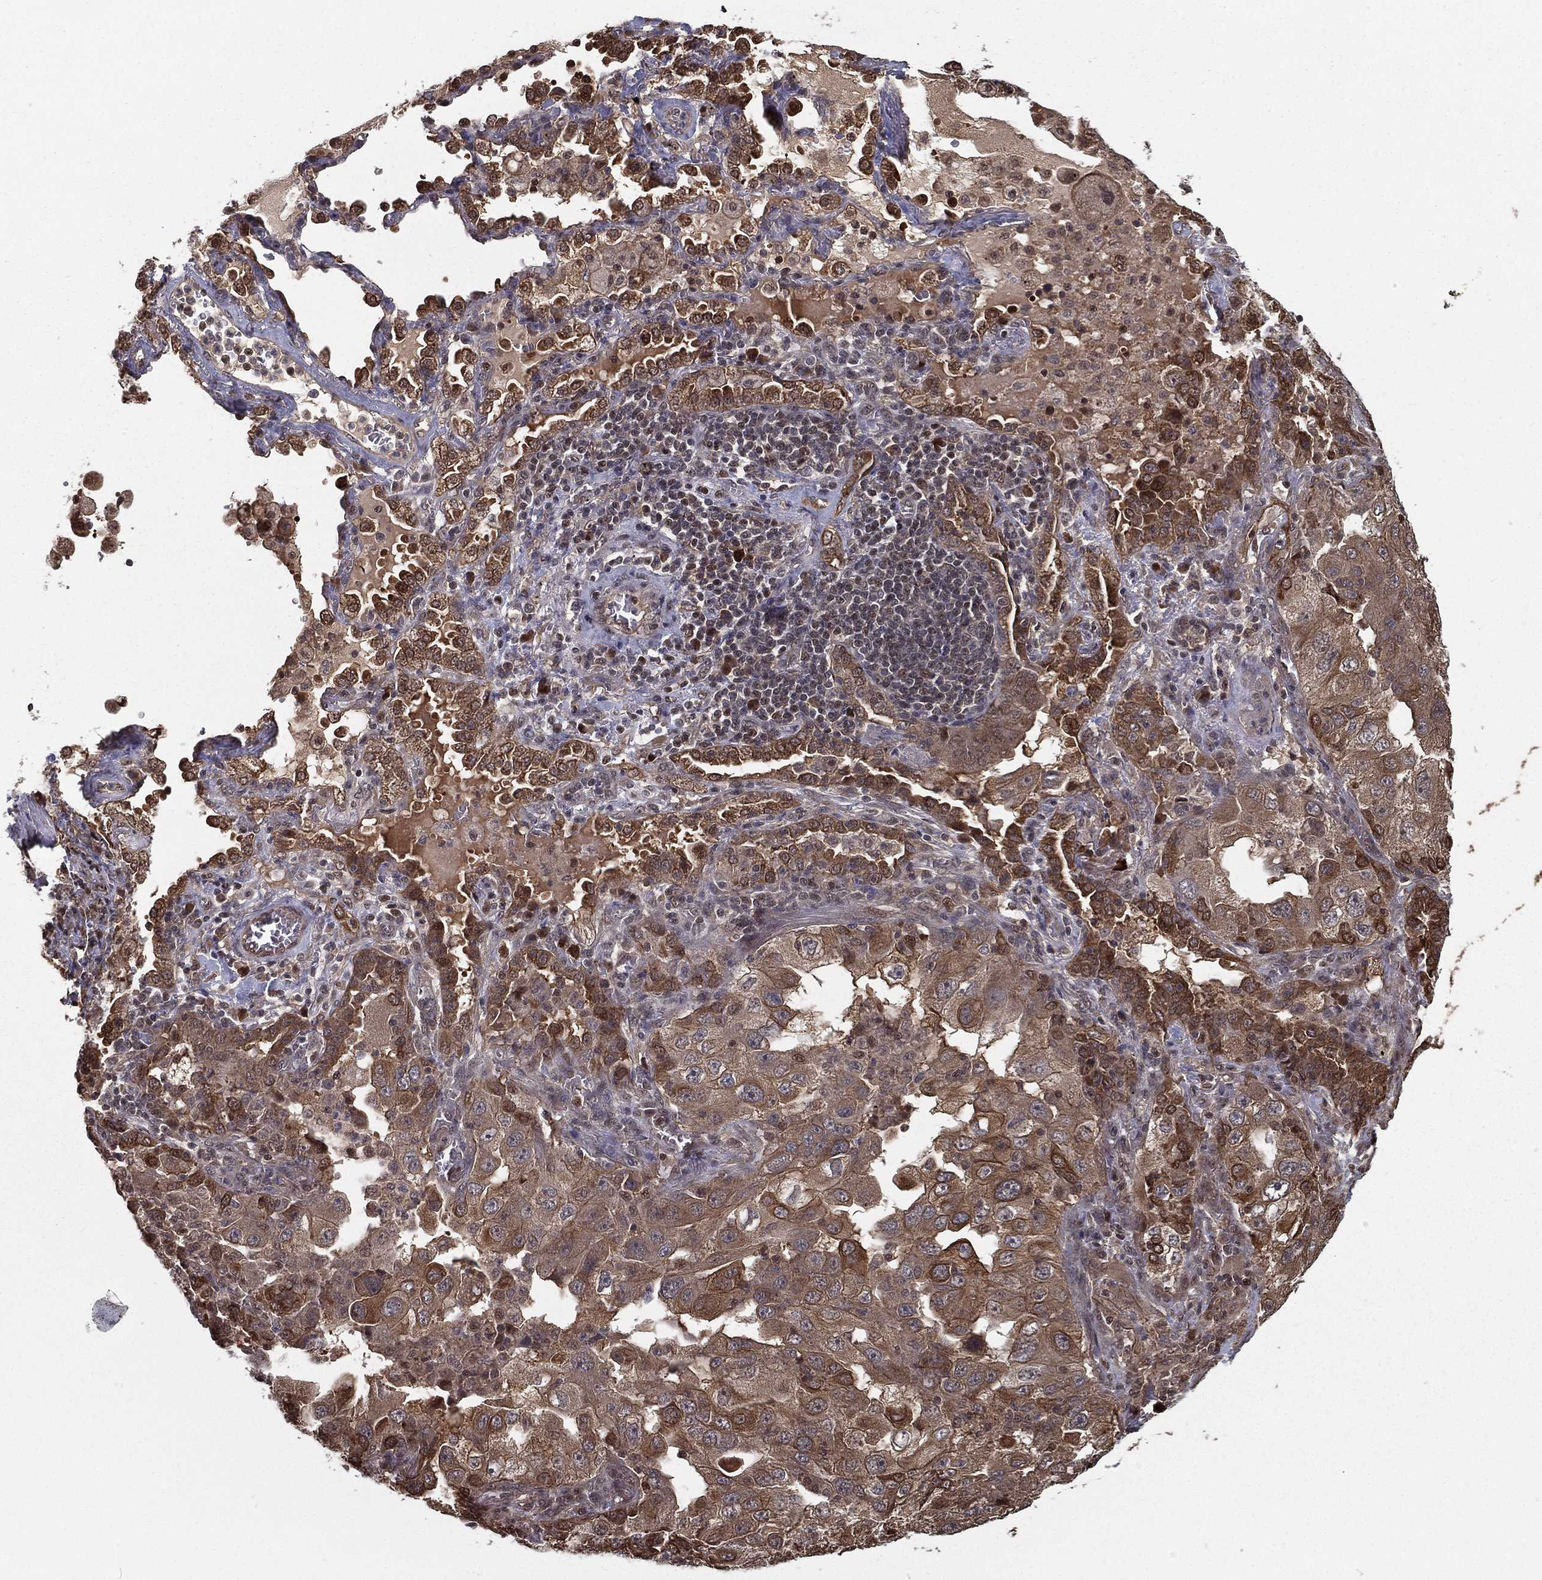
{"staining": {"intensity": "moderate", "quantity": "25%-75%", "location": "cytoplasmic/membranous"}, "tissue": "lung cancer", "cell_type": "Tumor cells", "image_type": "cancer", "snomed": [{"axis": "morphology", "description": "Adenocarcinoma, NOS"}, {"axis": "topography", "description": "Lung"}], "caption": "A photomicrograph of human lung cancer stained for a protein exhibits moderate cytoplasmic/membranous brown staining in tumor cells.", "gene": "SLC6A6", "patient": {"sex": "female", "age": 61}}